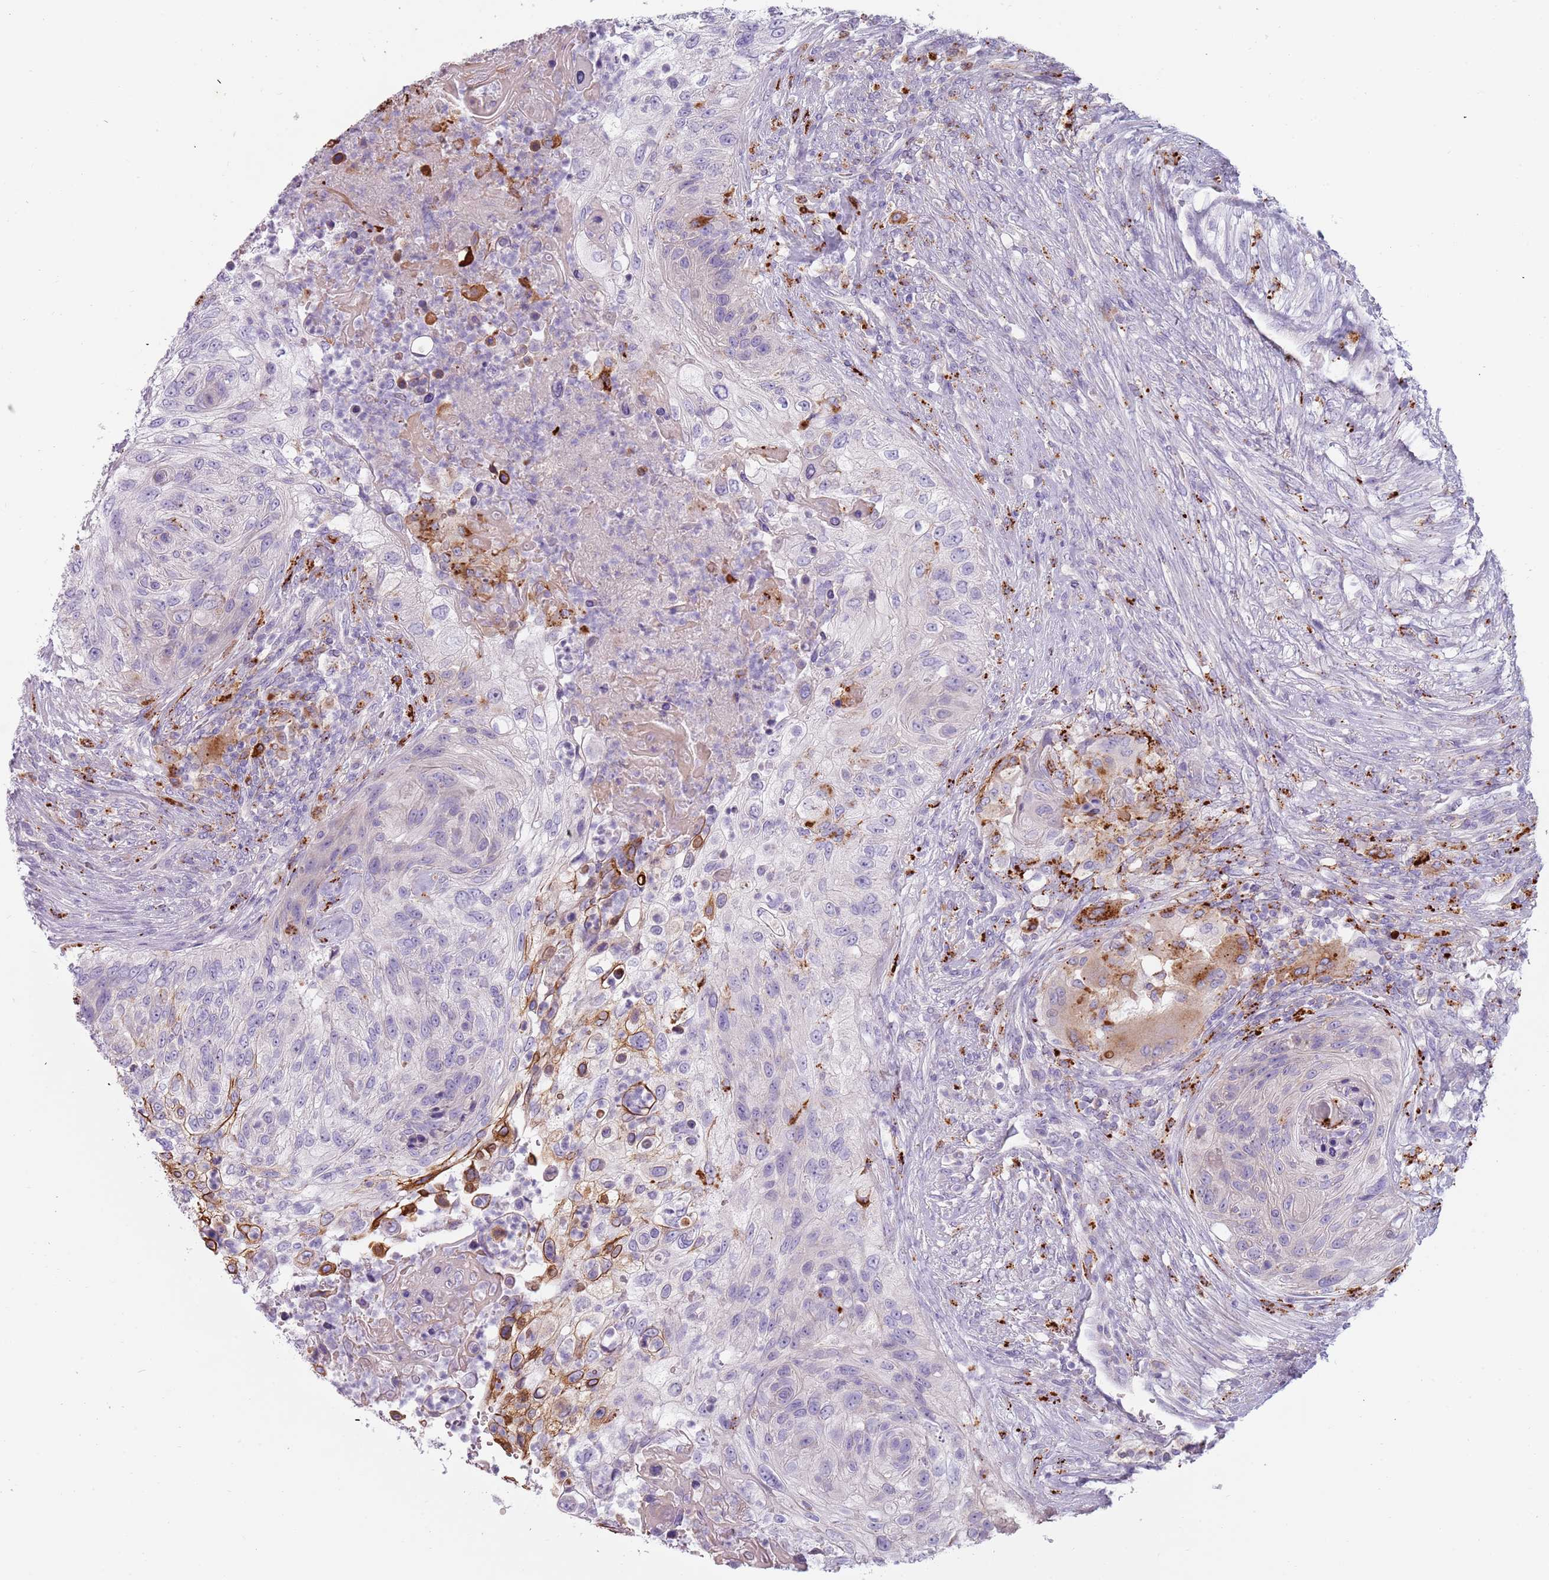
{"staining": {"intensity": "negative", "quantity": "none", "location": "none"}, "tissue": "urothelial cancer", "cell_type": "Tumor cells", "image_type": "cancer", "snomed": [{"axis": "morphology", "description": "Urothelial carcinoma, High grade"}, {"axis": "topography", "description": "Urinary bladder"}], "caption": "IHC histopathology image of urothelial carcinoma (high-grade) stained for a protein (brown), which shows no positivity in tumor cells.", "gene": "NWD2", "patient": {"sex": "female", "age": 60}}